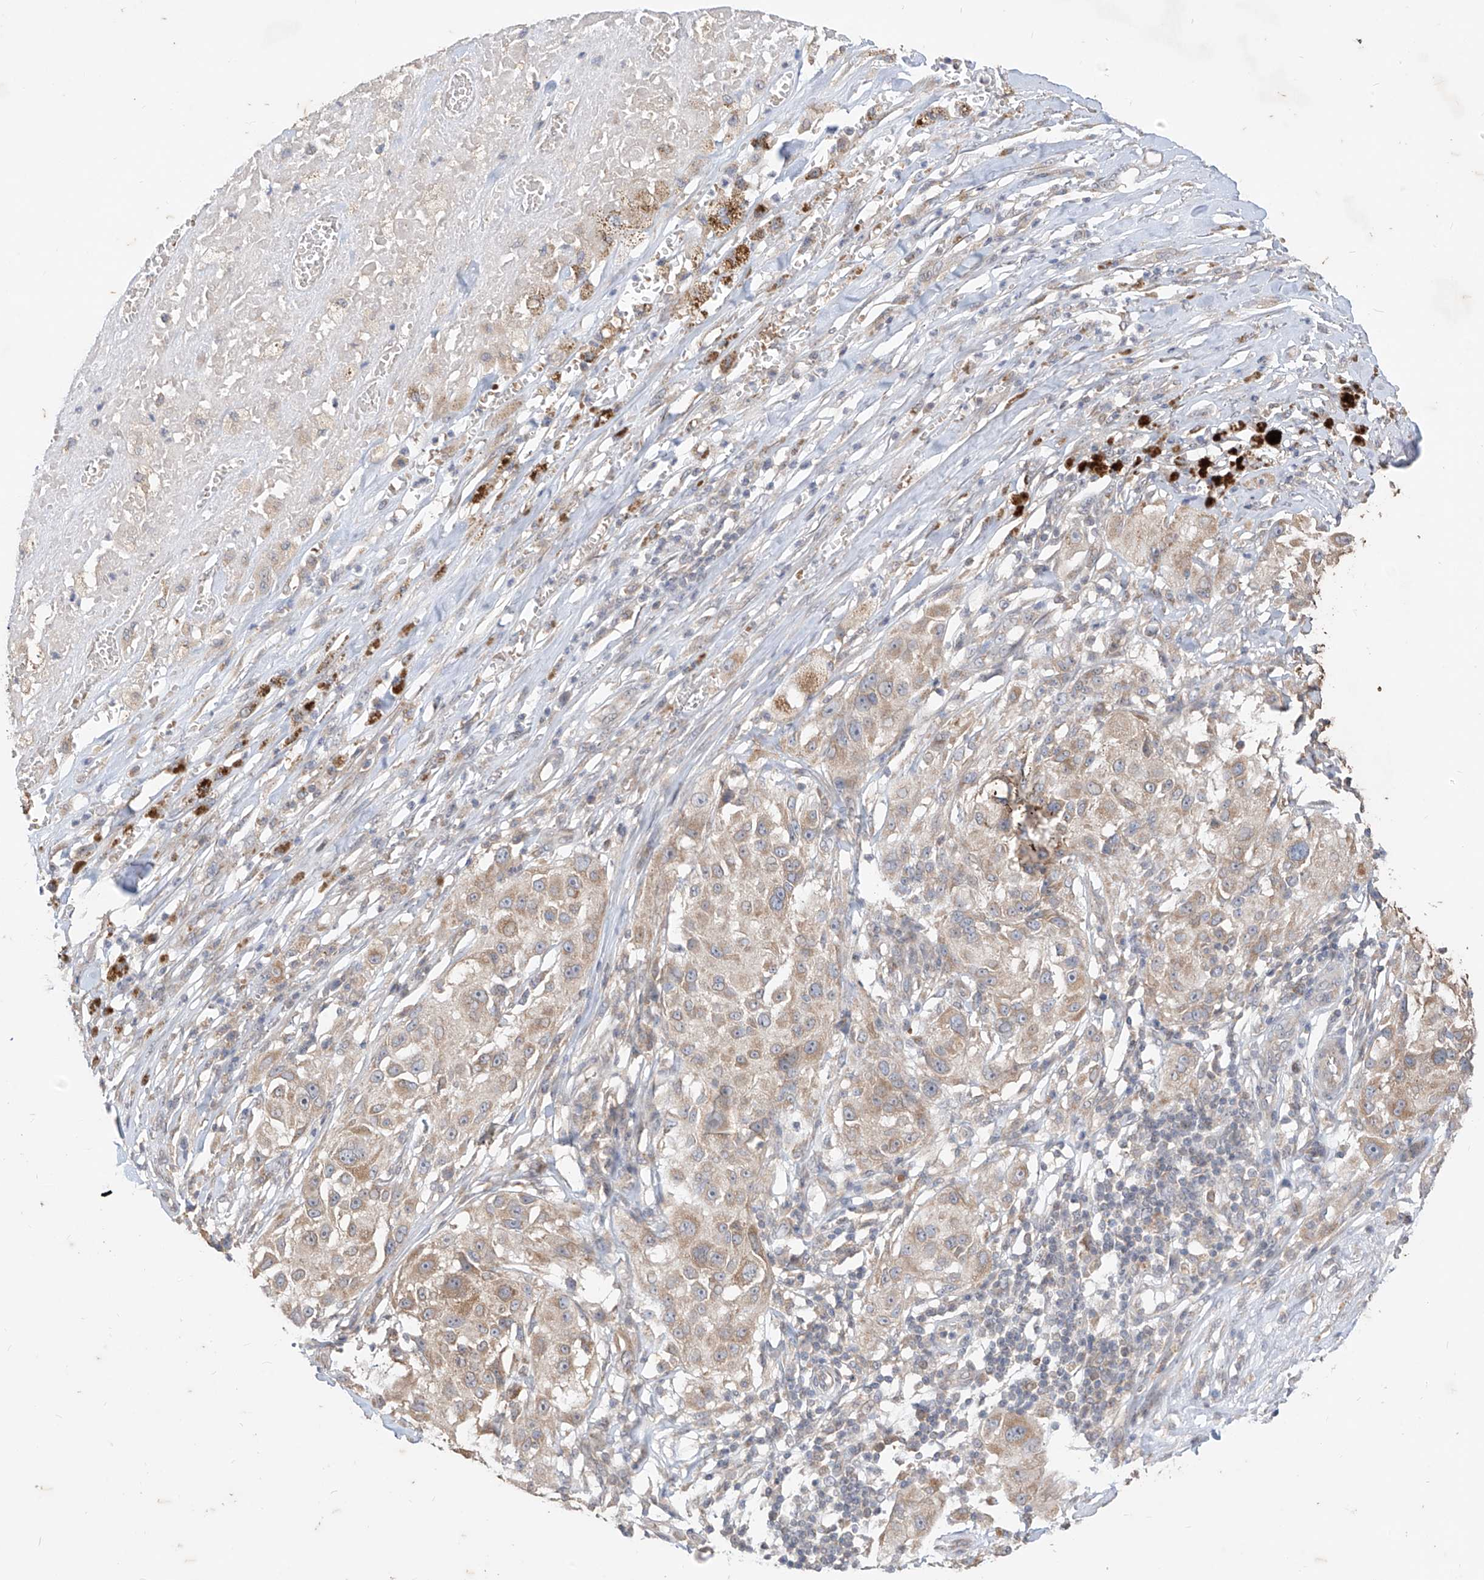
{"staining": {"intensity": "weak", "quantity": ">75%", "location": "cytoplasmic/membranous"}, "tissue": "melanoma", "cell_type": "Tumor cells", "image_type": "cancer", "snomed": [{"axis": "morphology", "description": "Necrosis, NOS"}, {"axis": "morphology", "description": "Malignant melanoma, NOS"}, {"axis": "topography", "description": "Skin"}], "caption": "Protein staining by IHC shows weak cytoplasmic/membranous positivity in approximately >75% of tumor cells in malignant melanoma.", "gene": "MTUS2", "patient": {"sex": "female", "age": 87}}